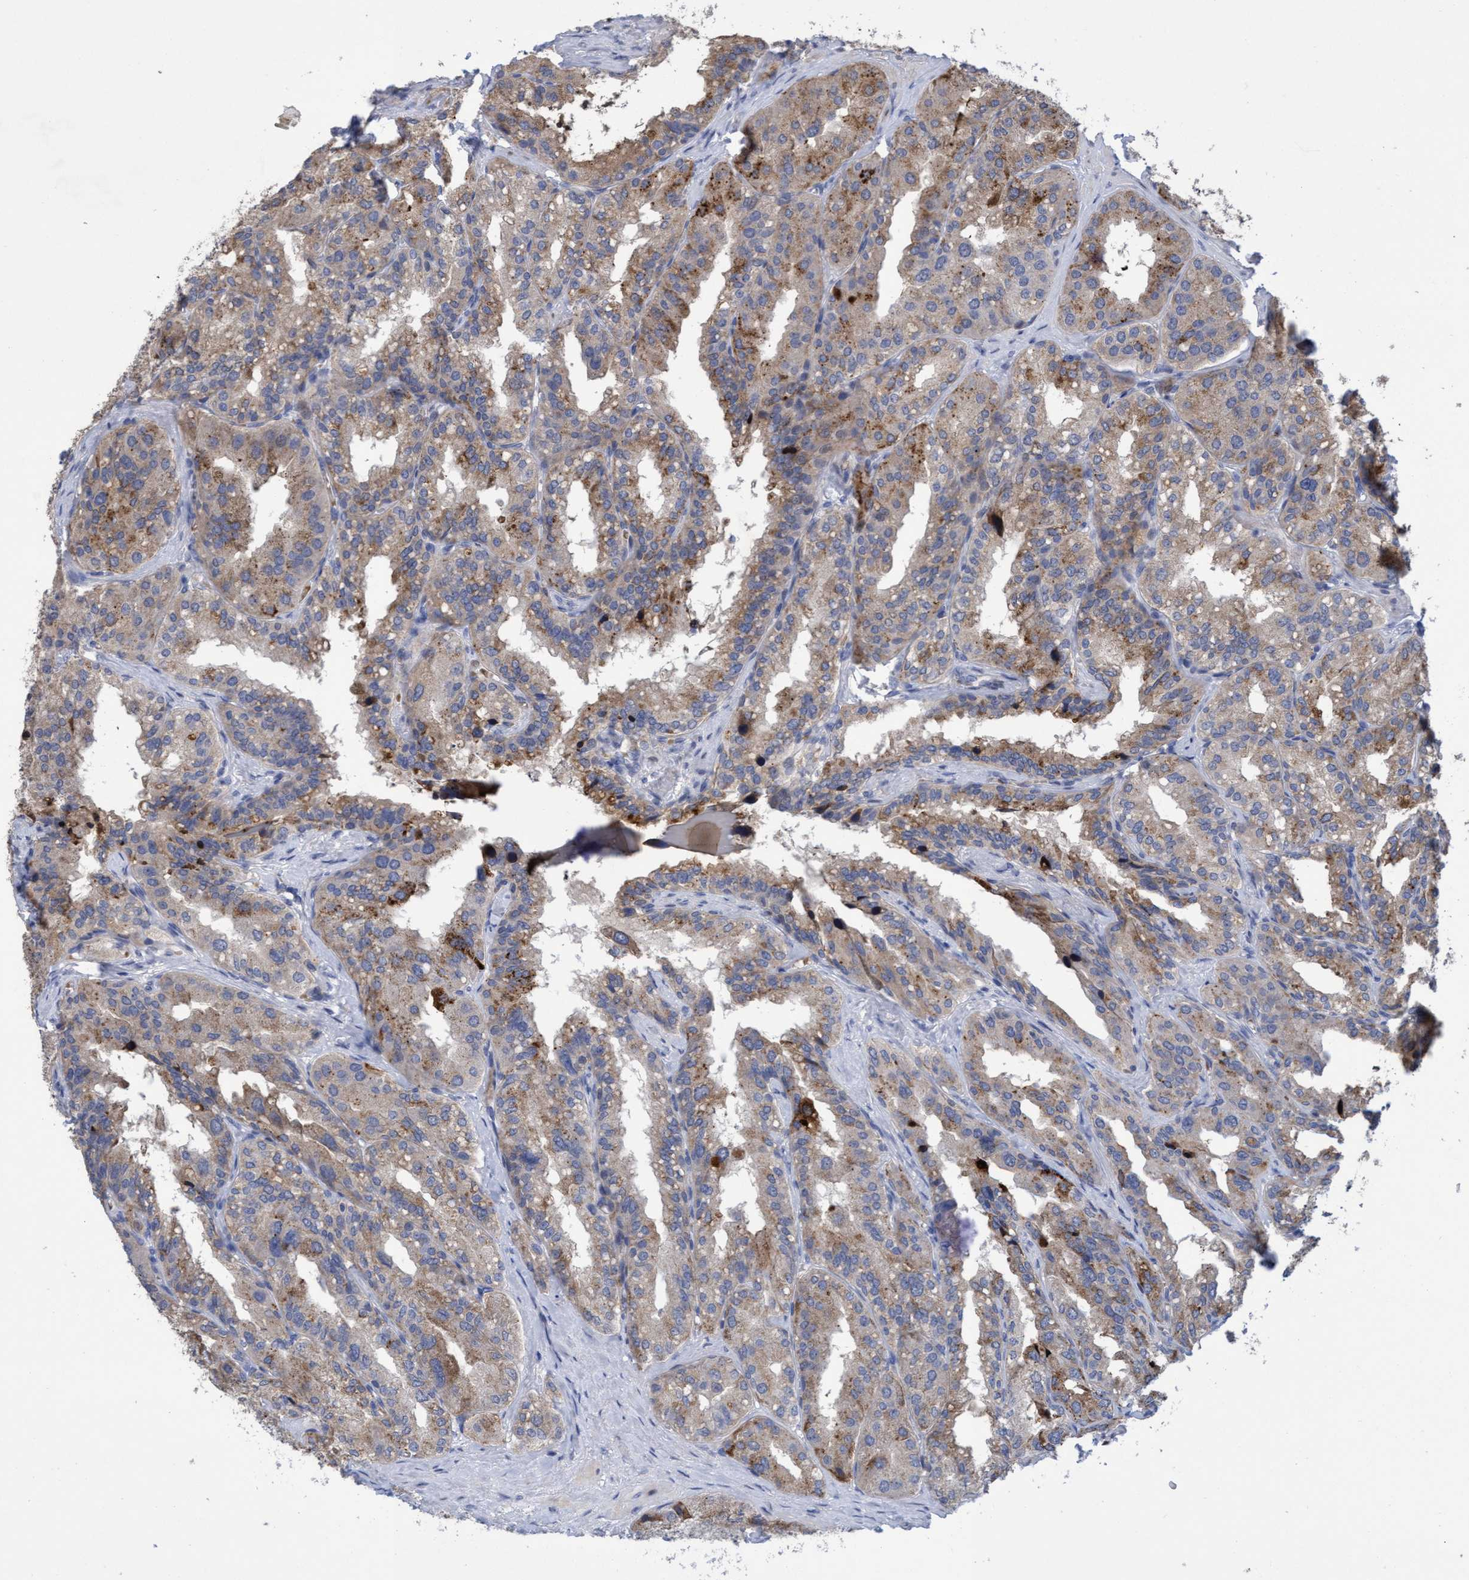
{"staining": {"intensity": "weak", "quantity": ">75%", "location": "cytoplasmic/membranous"}, "tissue": "seminal vesicle", "cell_type": "Glandular cells", "image_type": "normal", "snomed": [{"axis": "morphology", "description": "Normal tissue, NOS"}, {"axis": "topography", "description": "Prostate"}, {"axis": "topography", "description": "Seminal veicle"}], "caption": "IHC (DAB (3,3'-diaminobenzidine)) staining of normal seminal vesicle demonstrates weak cytoplasmic/membranous protein positivity in approximately >75% of glandular cells.", "gene": "SEMA4D", "patient": {"sex": "male", "age": 51}}